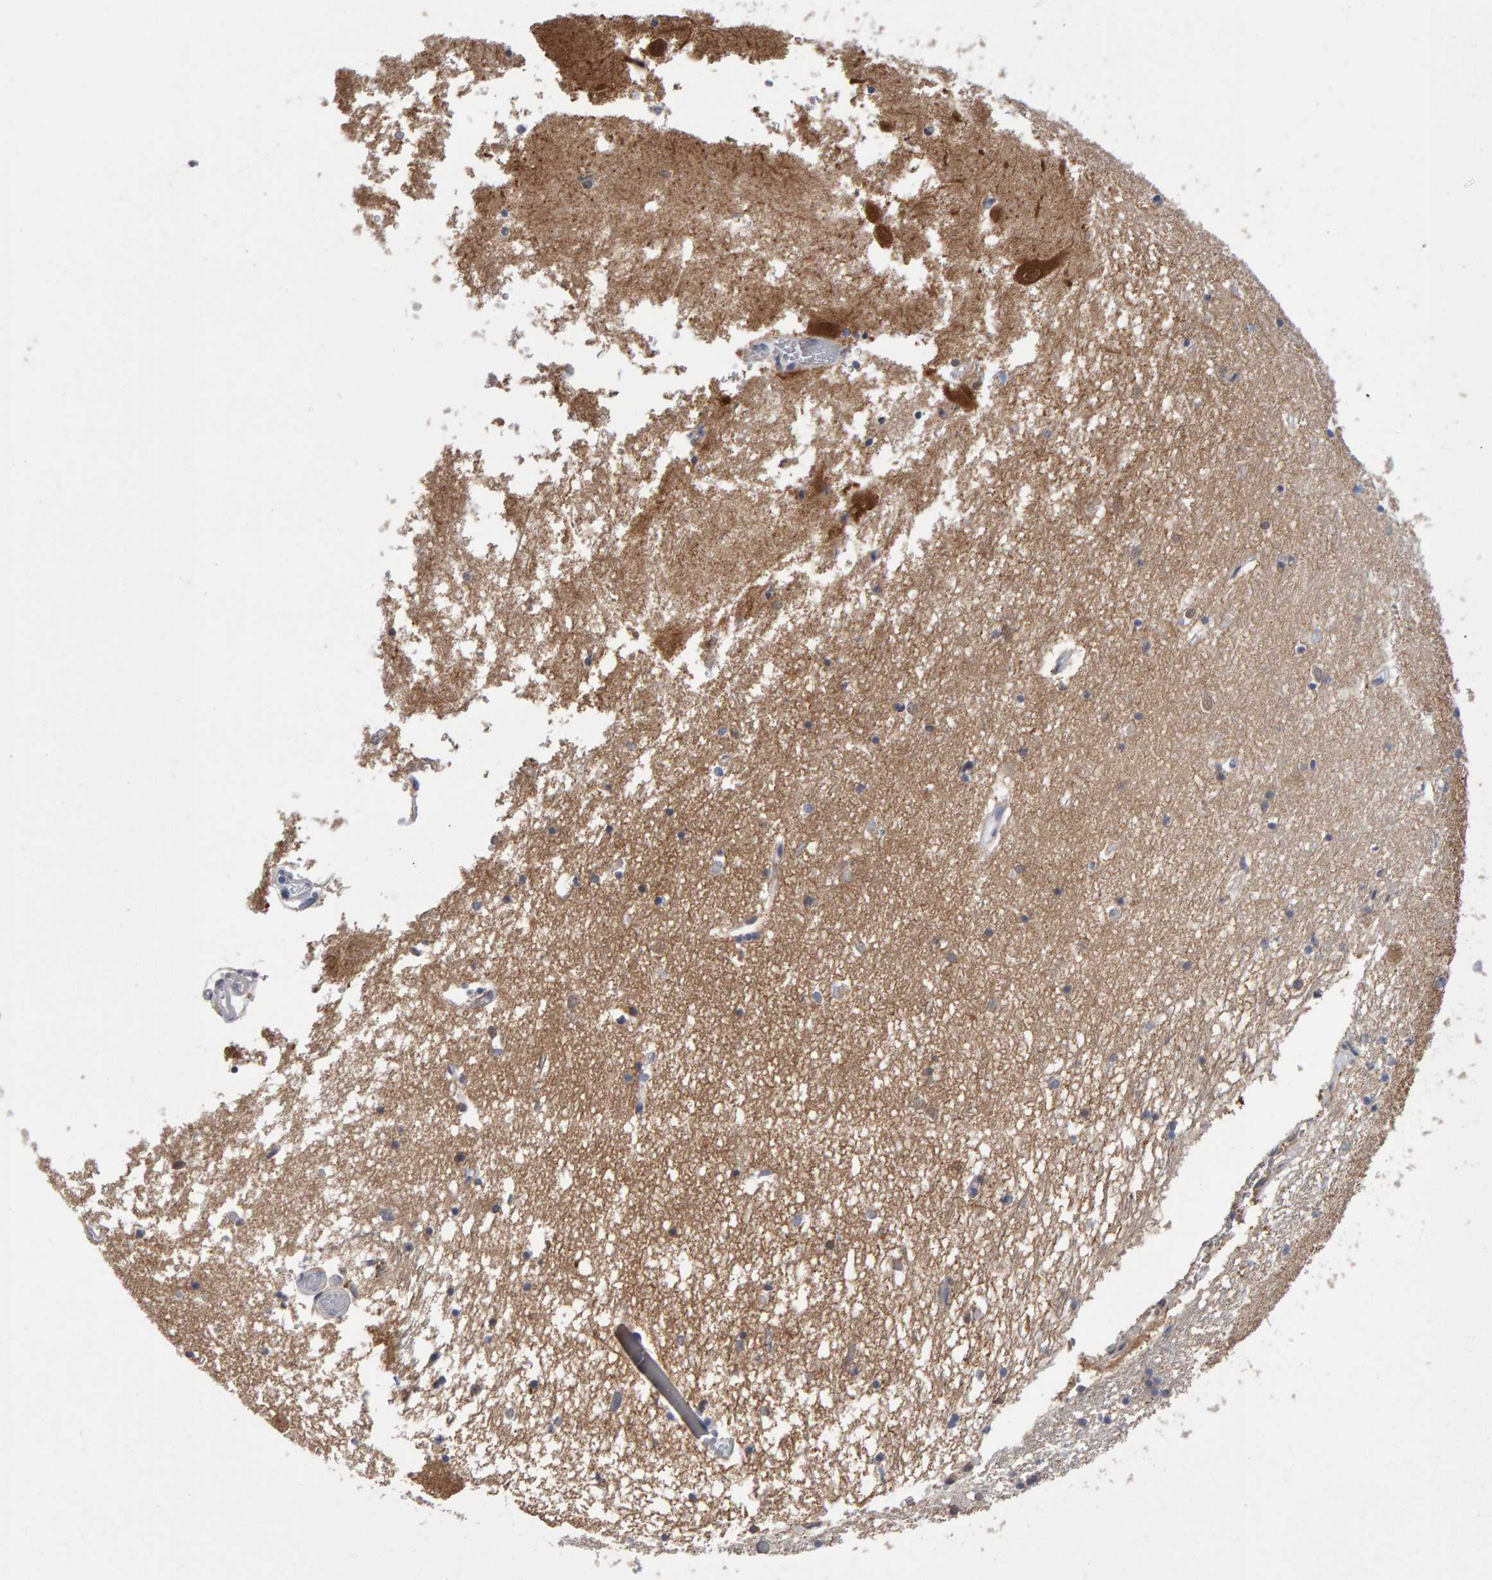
{"staining": {"intensity": "weak", "quantity": "<25%", "location": "cytoplasmic/membranous,nuclear"}, "tissue": "hippocampus", "cell_type": "Glial cells", "image_type": "normal", "snomed": [{"axis": "morphology", "description": "Normal tissue, NOS"}, {"axis": "topography", "description": "Hippocampus"}], "caption": "Immunohistochemistry (IHC) photomicrograph of benign hippocampus: hippocampus stained with DAB demonstrates no significant protein staining in glial cells.", "gene": "NCDN", "patient": {"sex": "male", "age": 70}}